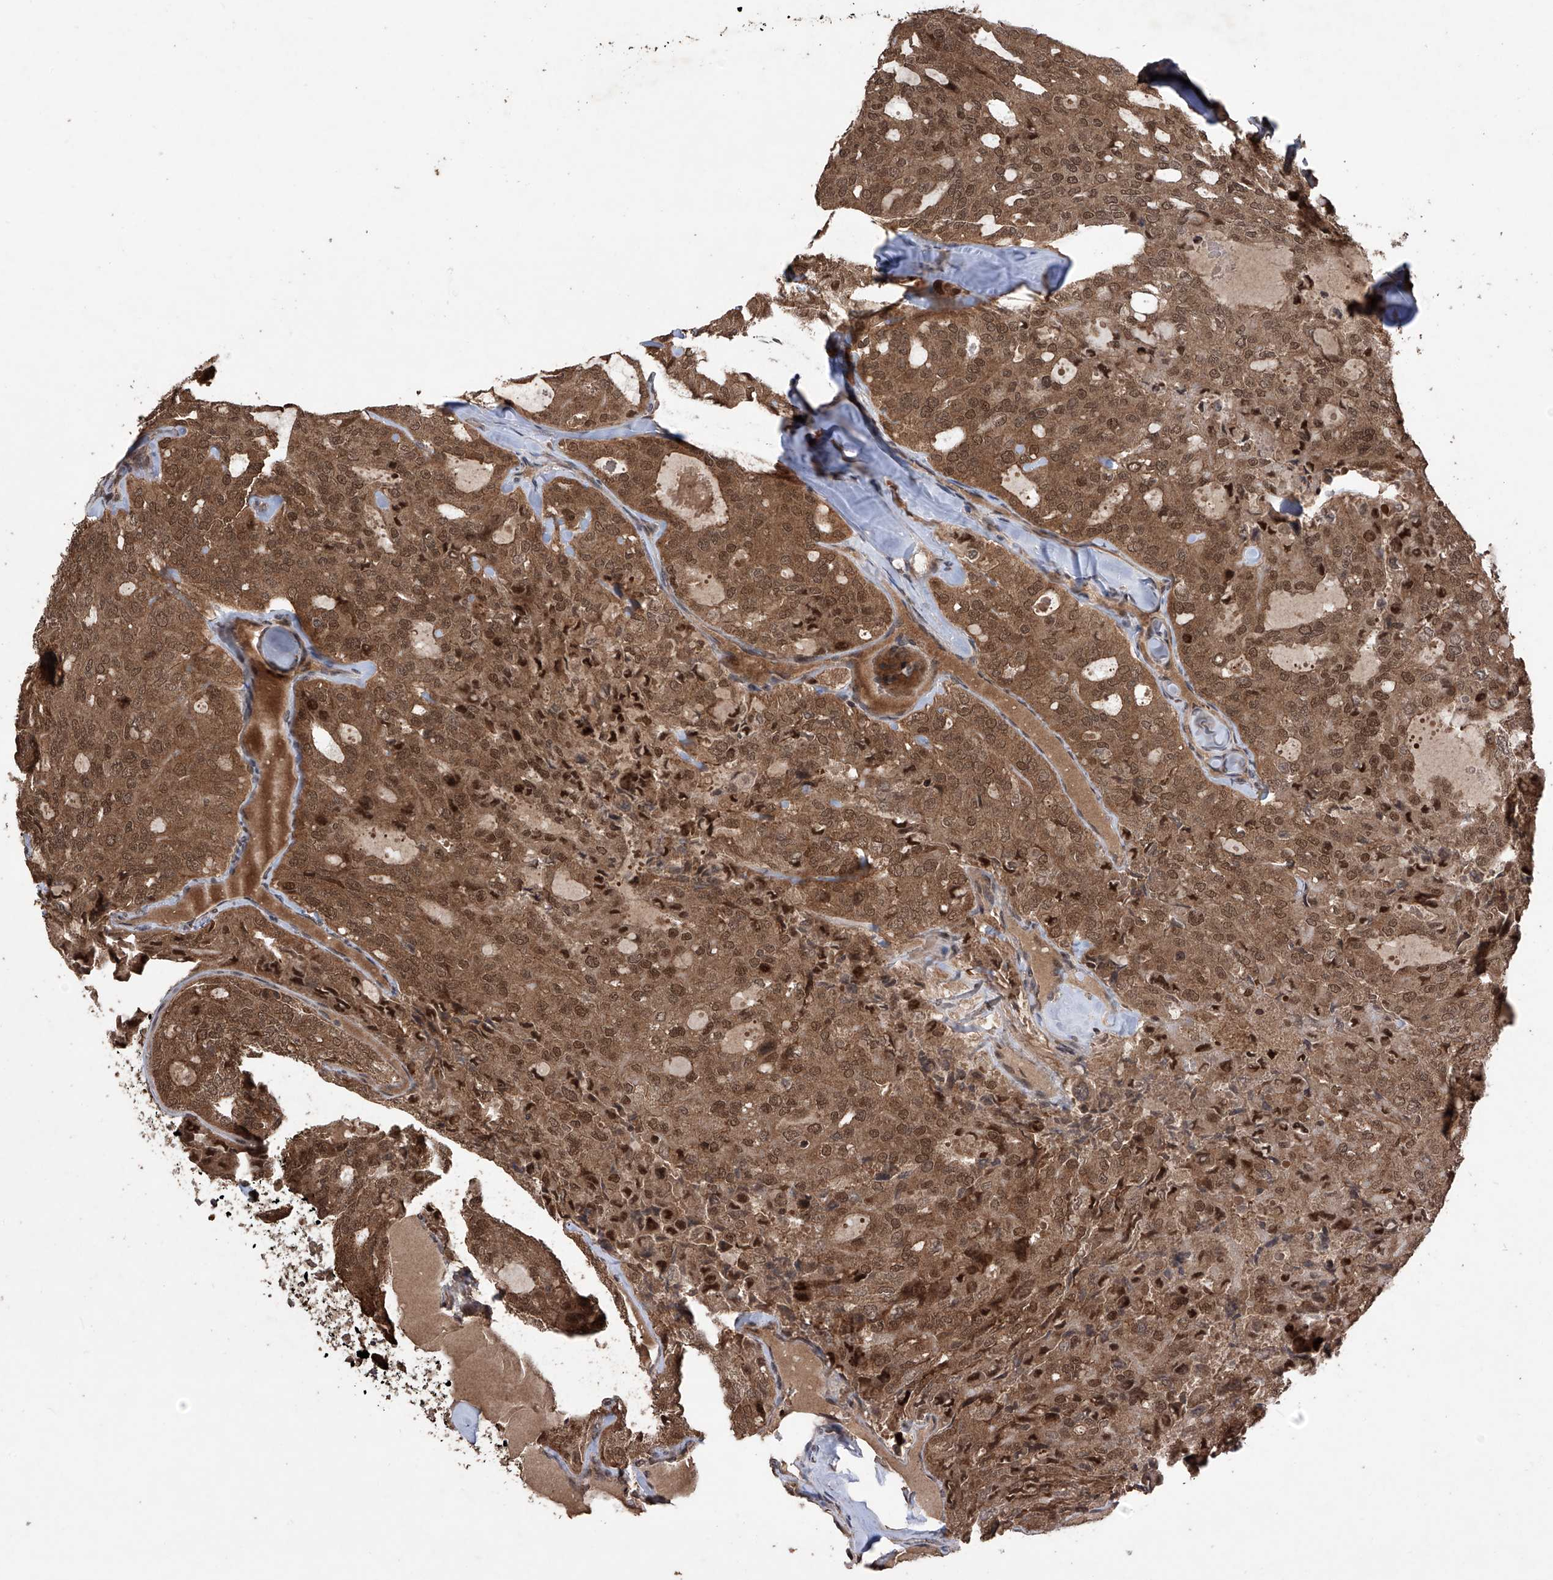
{"staining": {"intensity": "moderate", "quantity": ">75%", "location": "cytoplasmic/membranous,nuclear"}, "tissue": "thyroid cancer", "cell_type": "Tumor cells", "image_type": "cancer", "snomed": [{"axis": "morphology", "description": "Follicular adenoma carcinoma, NOS"}, {"axis": "topography", "description": "Thyroid gland"}], "caption": "There is medium levels of moderate cytoplasmic/membranous and nuclear expression in tumor cells of thyroid cancer, as demonstrated by immunohistochemical staining (brown color).", "gene": "LYSMD4", "patient": {"sex": "male", "age": 75}}